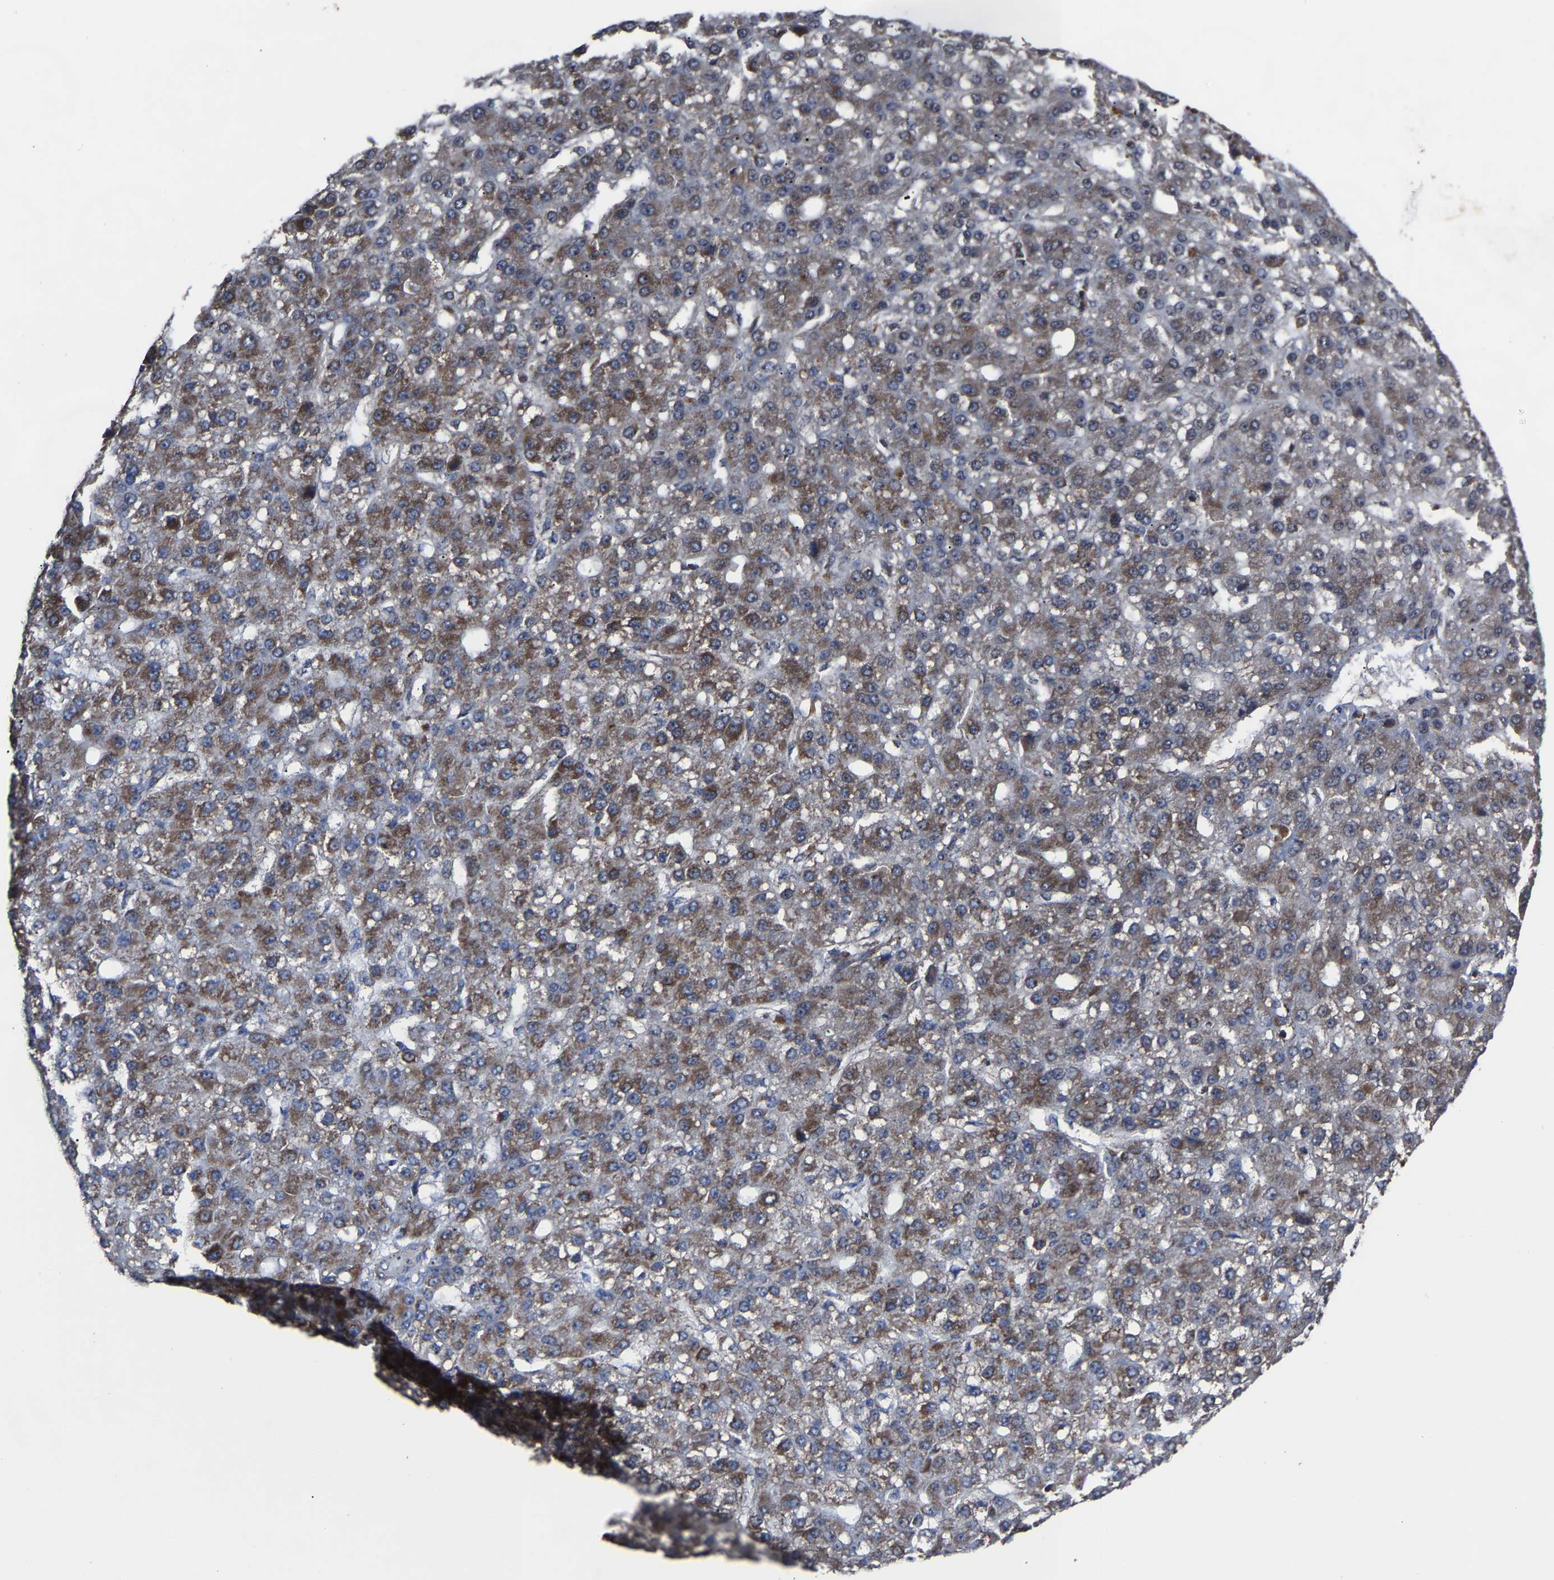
{"staining": {"intensity": "moderate", "quantity": ">75%", "location": "cytoplasmic/membranous"}, "tissue": "liver cancer", "cell_type": "Tumor cells", "image_type": "cancer", "snomed": [{"axis": "morphology", "description": "Carcinoma, Hepatocellular, NOS"}, {"axis": "topography", "description": "Liver"}], "caption": "Immunohistochemistry (IHC) of liver cancer demonstrates medium levels of moderate cytoplasmic/membranous expression in approximately >75% of tumor cells. Immunohistochemistry (IHC) stains the protein of interest in brown and the nuclei are stained blue.", "gene": "NDUFV3", "patient": {"sex": "male", "age": 67}}